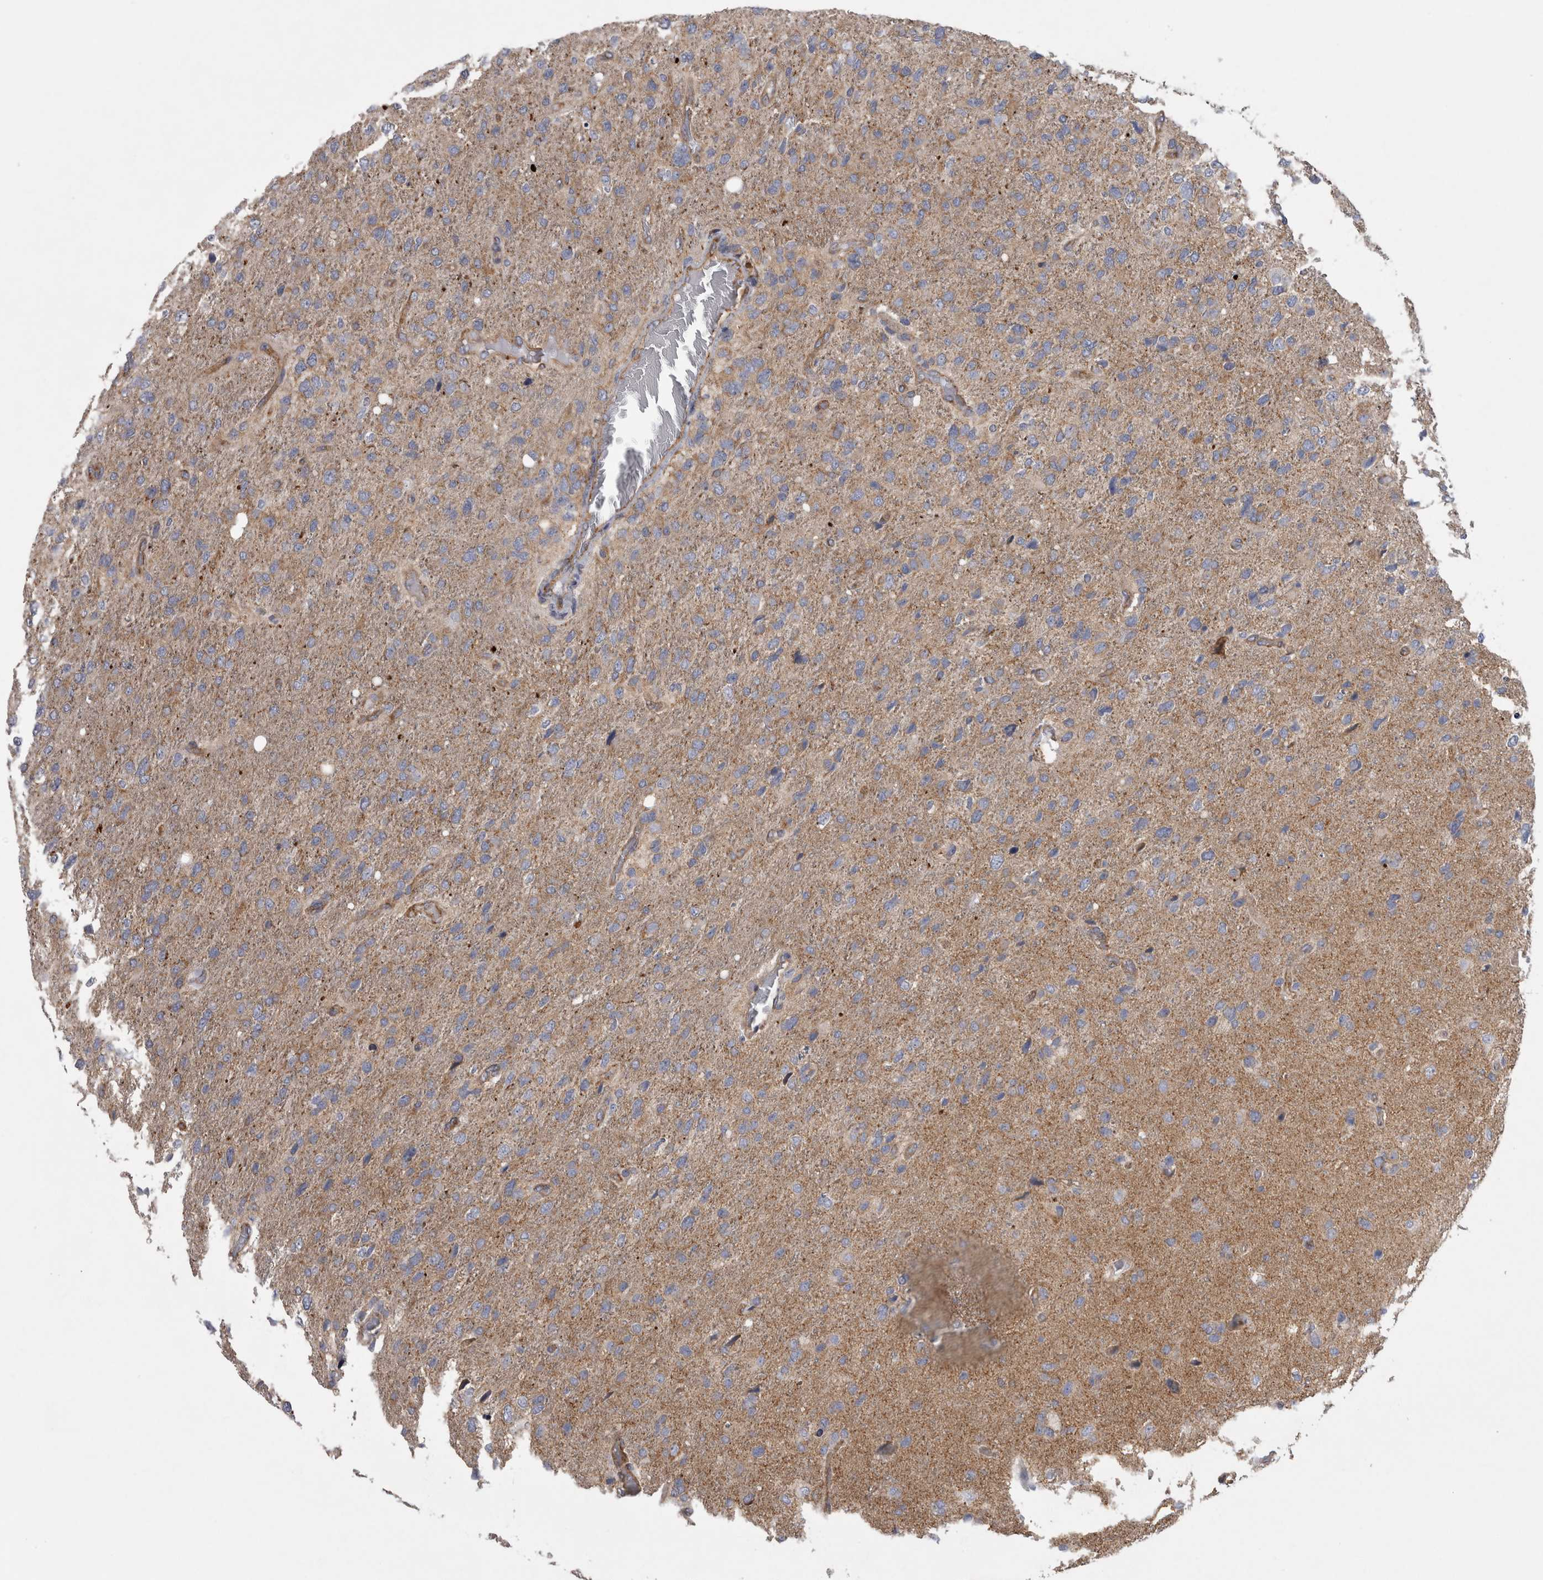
{"staining": {"intensity": "moderate", "quantity": "<25%", "location": "cytoplasmic/membranous"}, "tissue": "glioma", "cell_type": "Tumor cells", "image_type": "cancer", "snomed": [{"axis": "morphology", "description": "Glioma, malignant, High grade"}, {"axis": "topography", "description": "Brain"}], "caption": "Tumor cells reveal low levels of moderate cytoplasmic/membranous positivity in about <25% of cells in malignant glioma (high-grade). The staining was performed using DAB (3,3'-diaminobenzidine) to visualize the protein expression in brown, while the nuclei were stained in blue with hematoxylin (Magnification: 20x).", "gene": "ATXN3", "patient": {"sex": "female", "age": 58}}